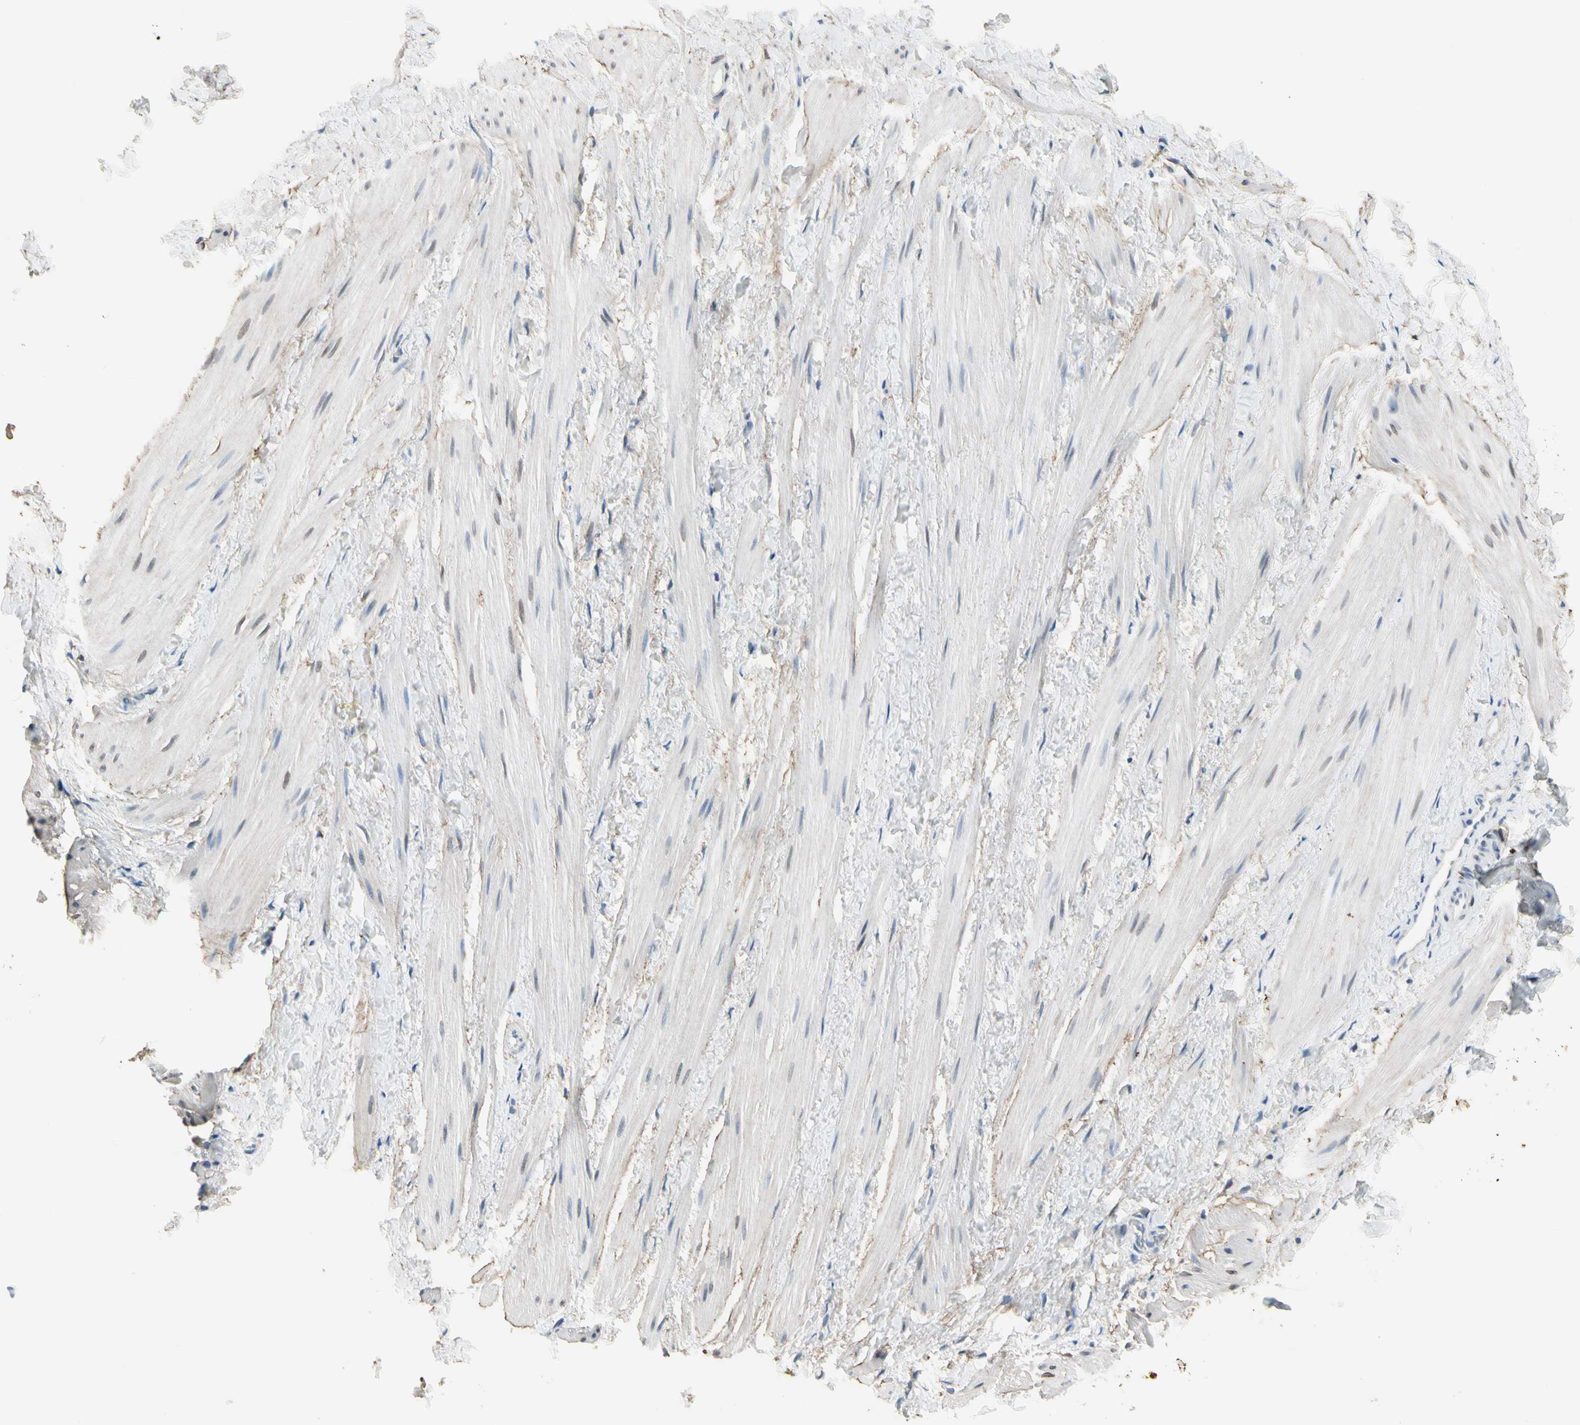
{"staining": {"intensity": "weak", "quantity": "<25%", "location": "nuclear"}, "tissue": "smooth muscle", "cell_type": "Smooth muscle cells", "image_type": "normal", "snomed": [{"axis": "morphology", "description": "Normal tissue, NOS"}, {"axis": "topography", "description": "Smooth muscle"}], "caption": "Protein analysis of unremarkable smooth muscle reveals no significant positivity in smooth muscle cells. (Immunohistochemistry, brightfield microscopy, high magnification).", "gene": "PIGR", "patient": {"sex": "male", "age": 16}}